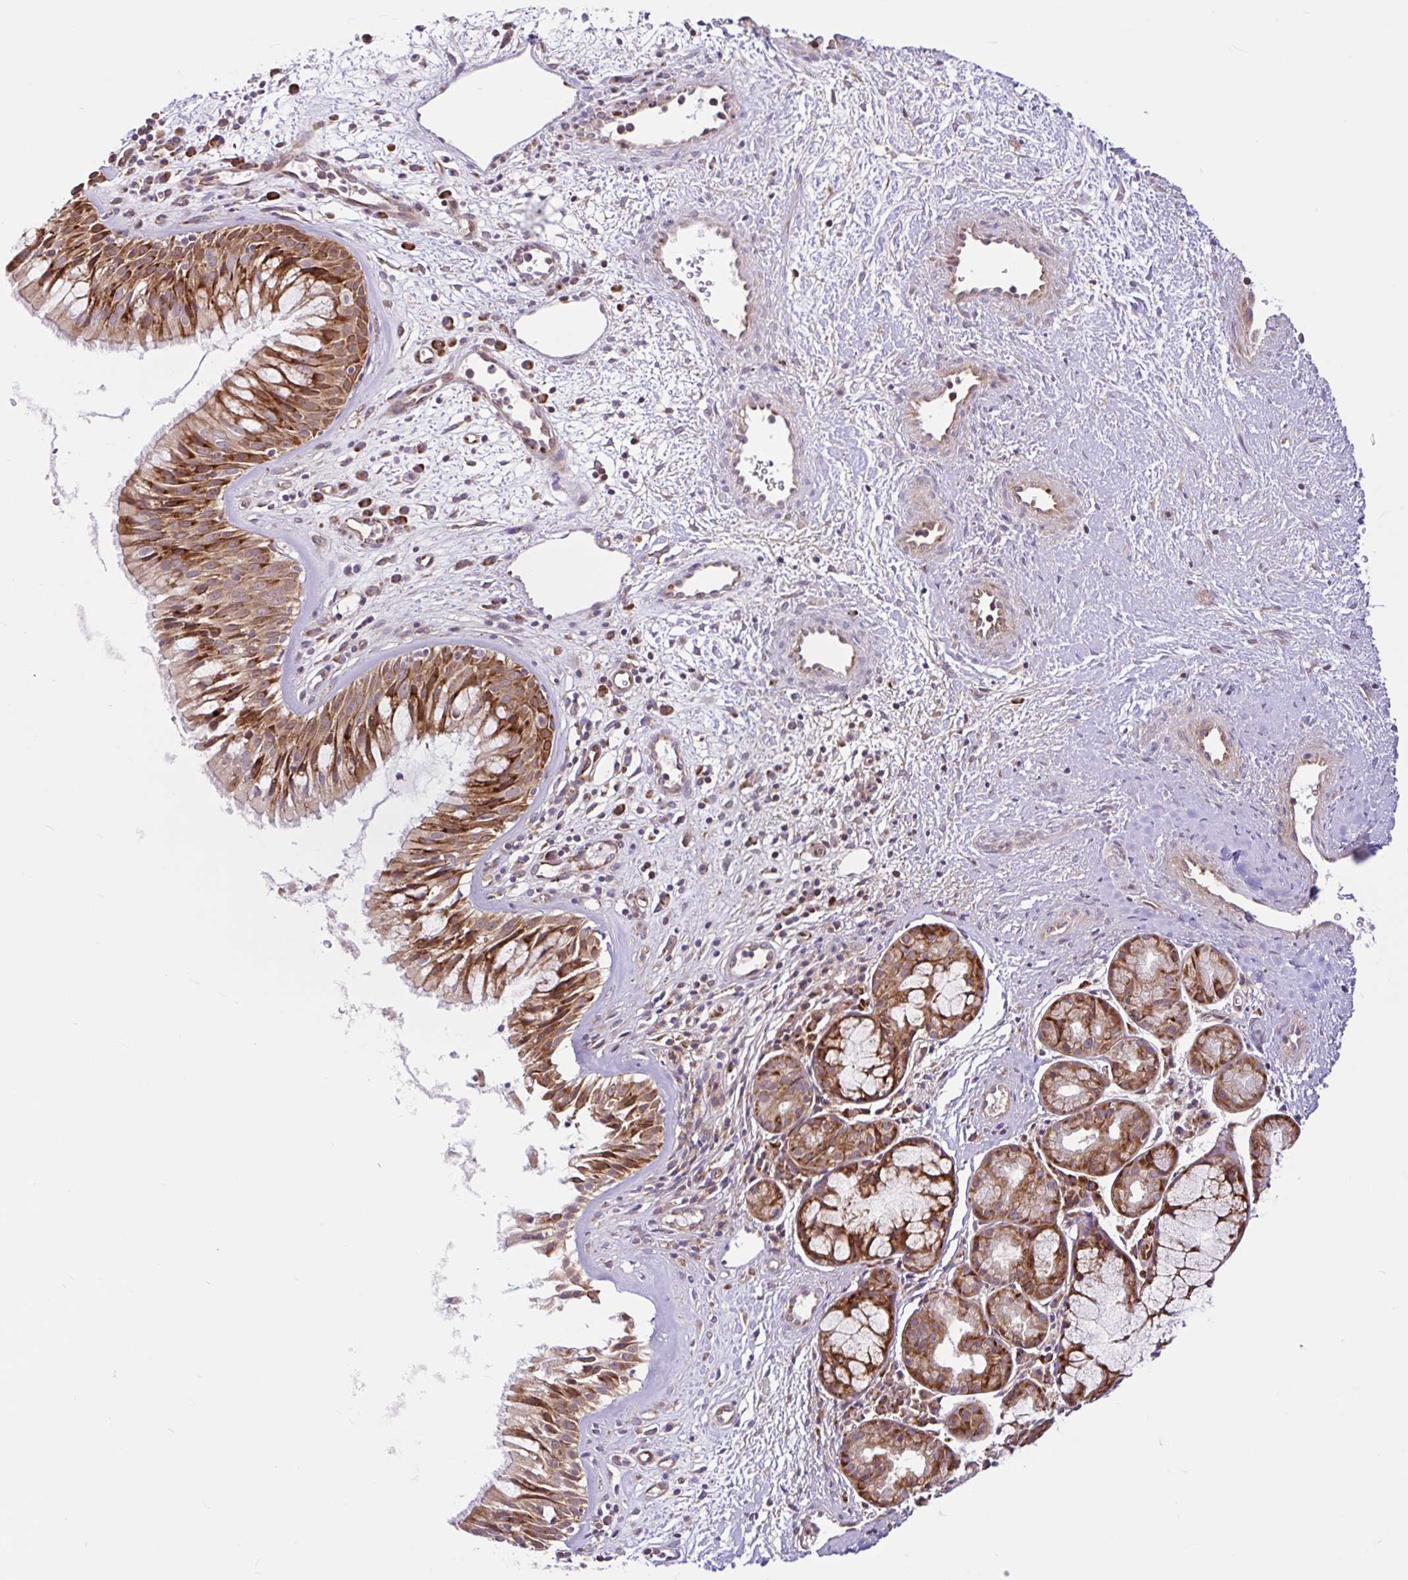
{"staining": {"intensity": "moderate", "quantity": ">75%", "location": "cytoplasmic/membranous"}, "tissue": "nasopharynx", "cell_type": "Respiratory epithelial cells", "image_type": "normal", "snomed": [{"axis": "morphology", "description": "Normal tissue, NOS"}, {"axis": "topography", "description": "Nasopharynx"}], "caption": "This histopathology image displays immunohistochemistry staining of benign nasopharynx, with medium moderate cytoplasmic/membranous staining in approximately >75% of respiratory epithelial cells.", "gene": "NTPCR", "patient": {"sex": "male", "age": 65}}